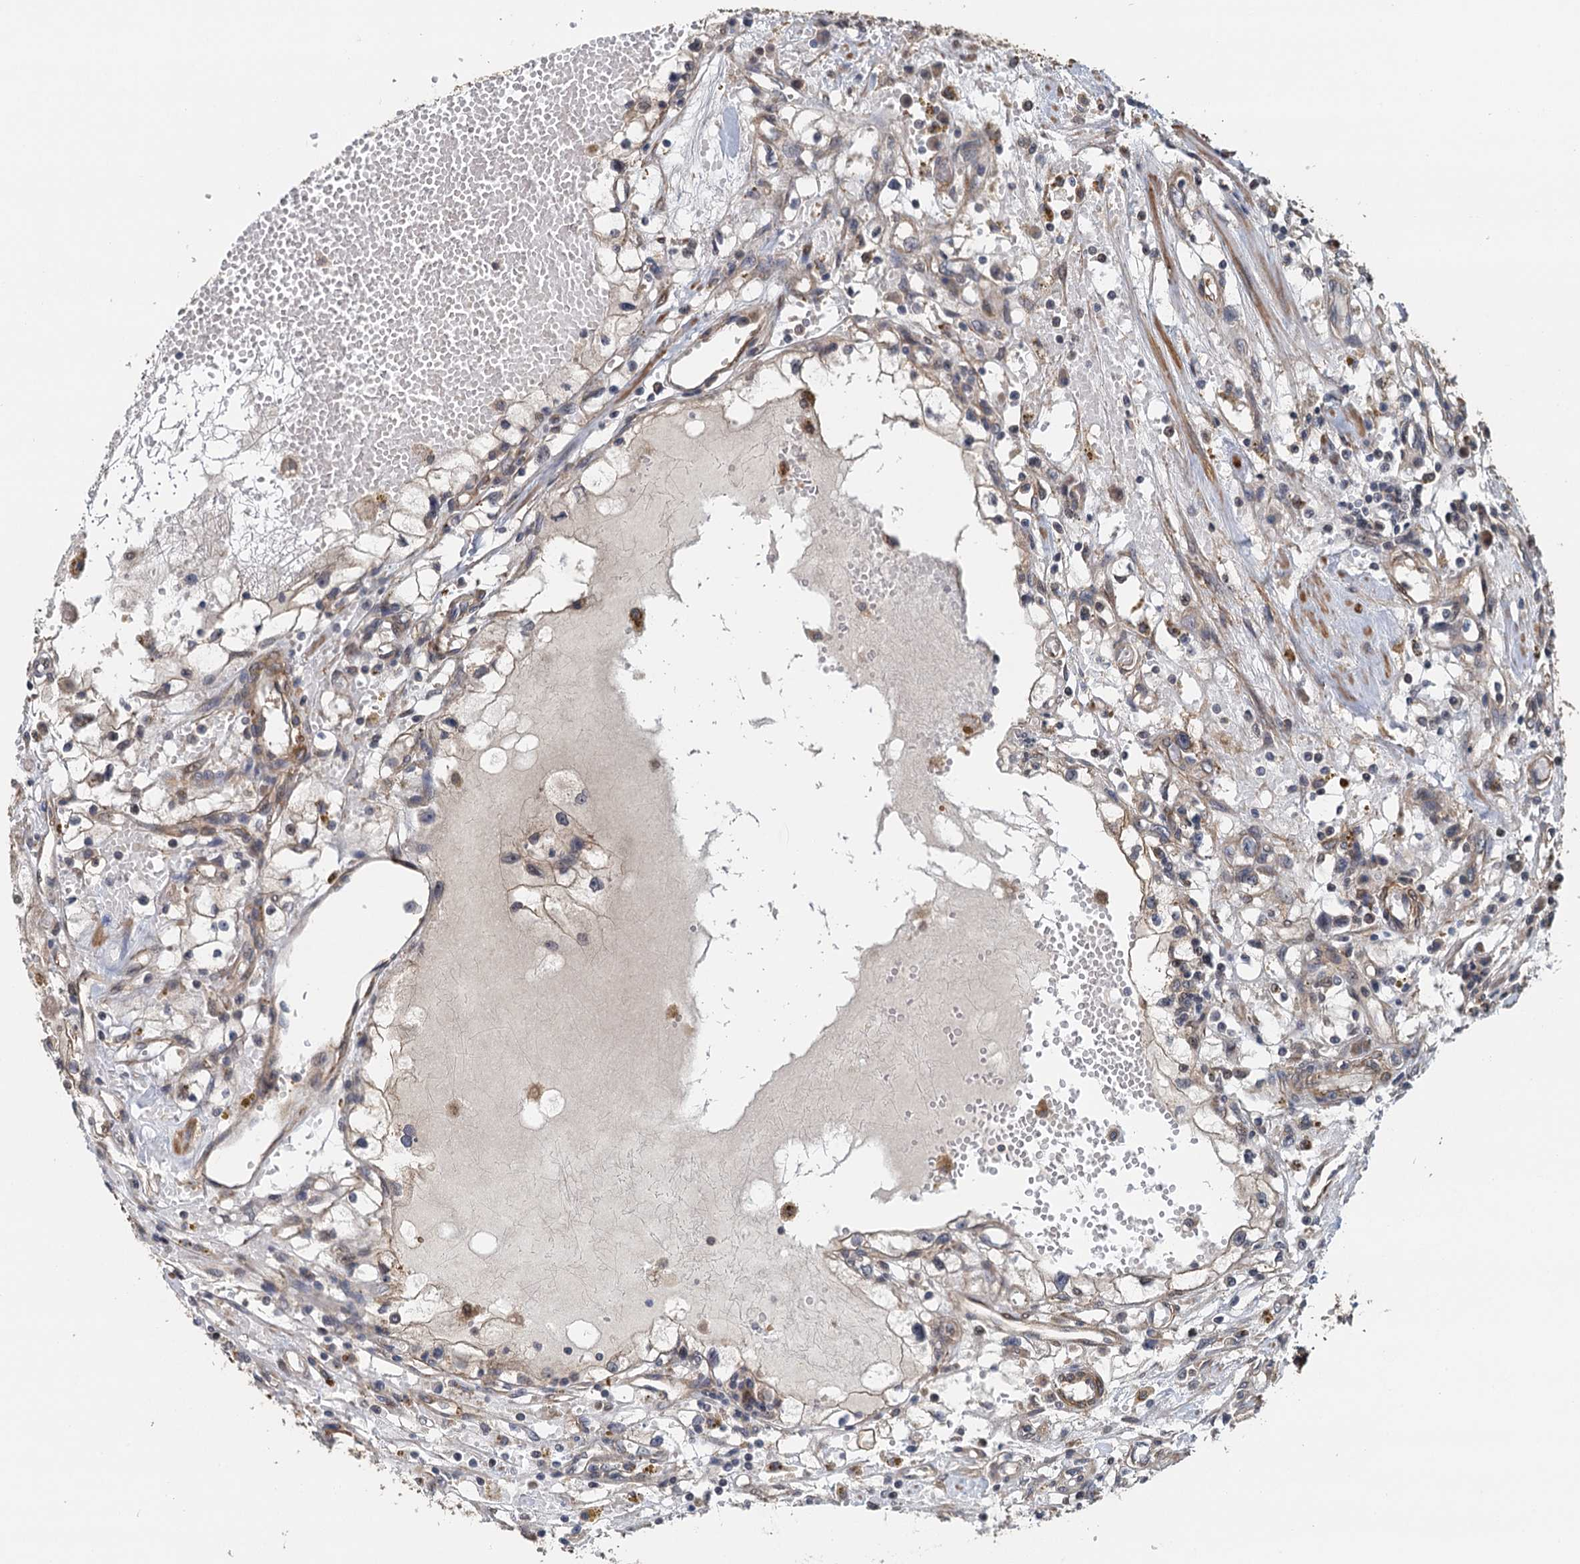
{"staining": {"intensity": "negative", "quantity": "none", "location": "none"}, "tissue": "renal cancer", "cell_type": "Tumor cells", "image_type": "cancer", "snomed": [{"axis": "morphology", "description": "Adenocarcinoma, NOS"}, {"axis": "topography", "description": "Kidney"}], "caption": "Immunohistochemical staining of human renal cancer (adenocarcinoma) shows no significant positivity in tumor cells.", "gene": "MEAK7", "patient": {"sex": "male", "age": 56}}